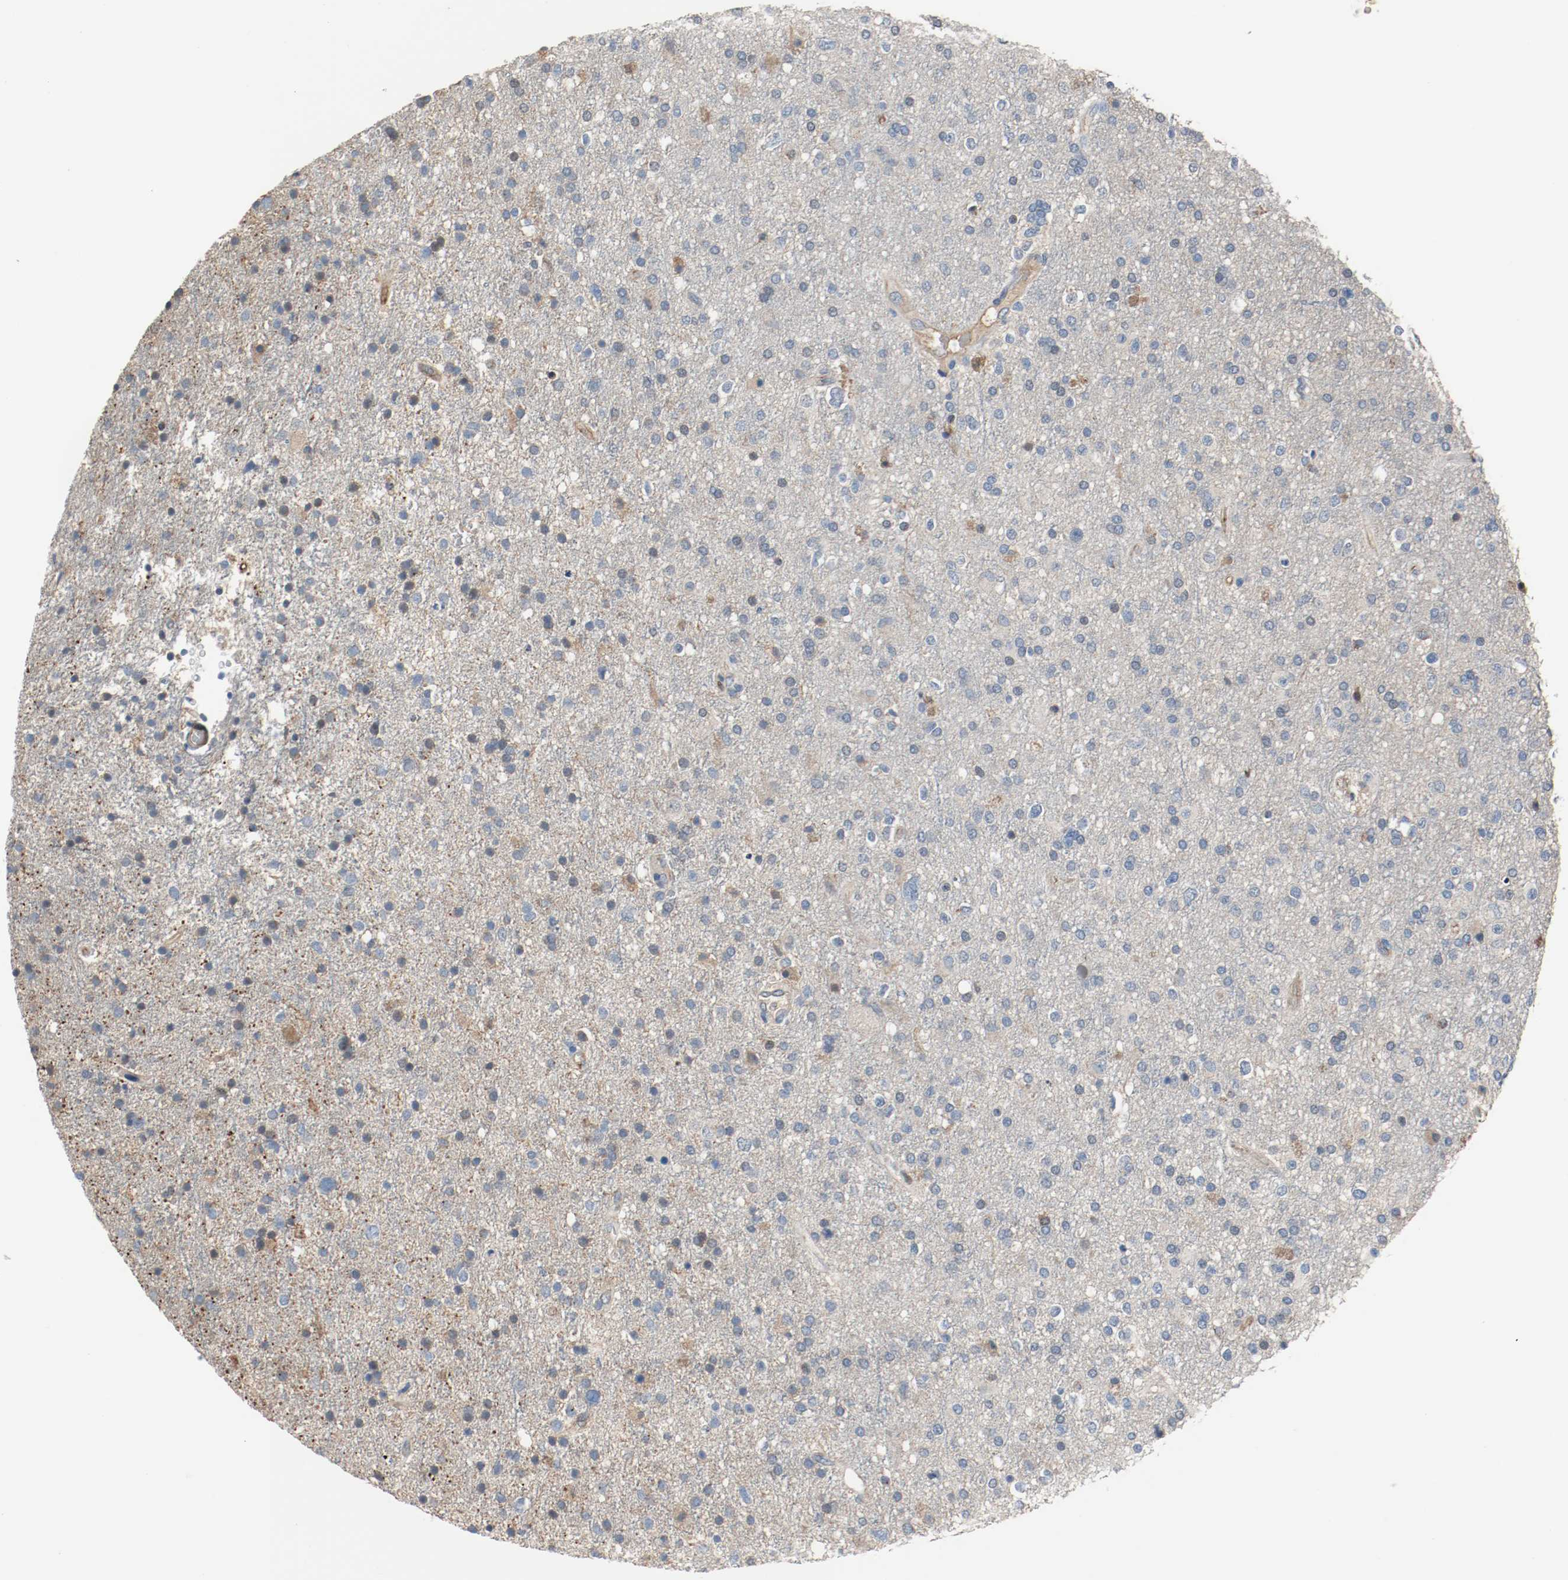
{"staining": {"intensity": "negative", "quantity": "none", "location": "none"}, "tissue": "glioma", "cell_type": "Tumor cells", "image_type": "cancer", "snomed": [{"axis": "morphology", "description": "Glioma, malignant, High grade"}, {"axis": "topography", "description": "Brain"}], "caption": "IHC micrograph of glioma stained for a protein (brown), which demonstrates no staining in tumor cells.", "gene": "BLK", "patient": {"sex": "male", "age": 33}}